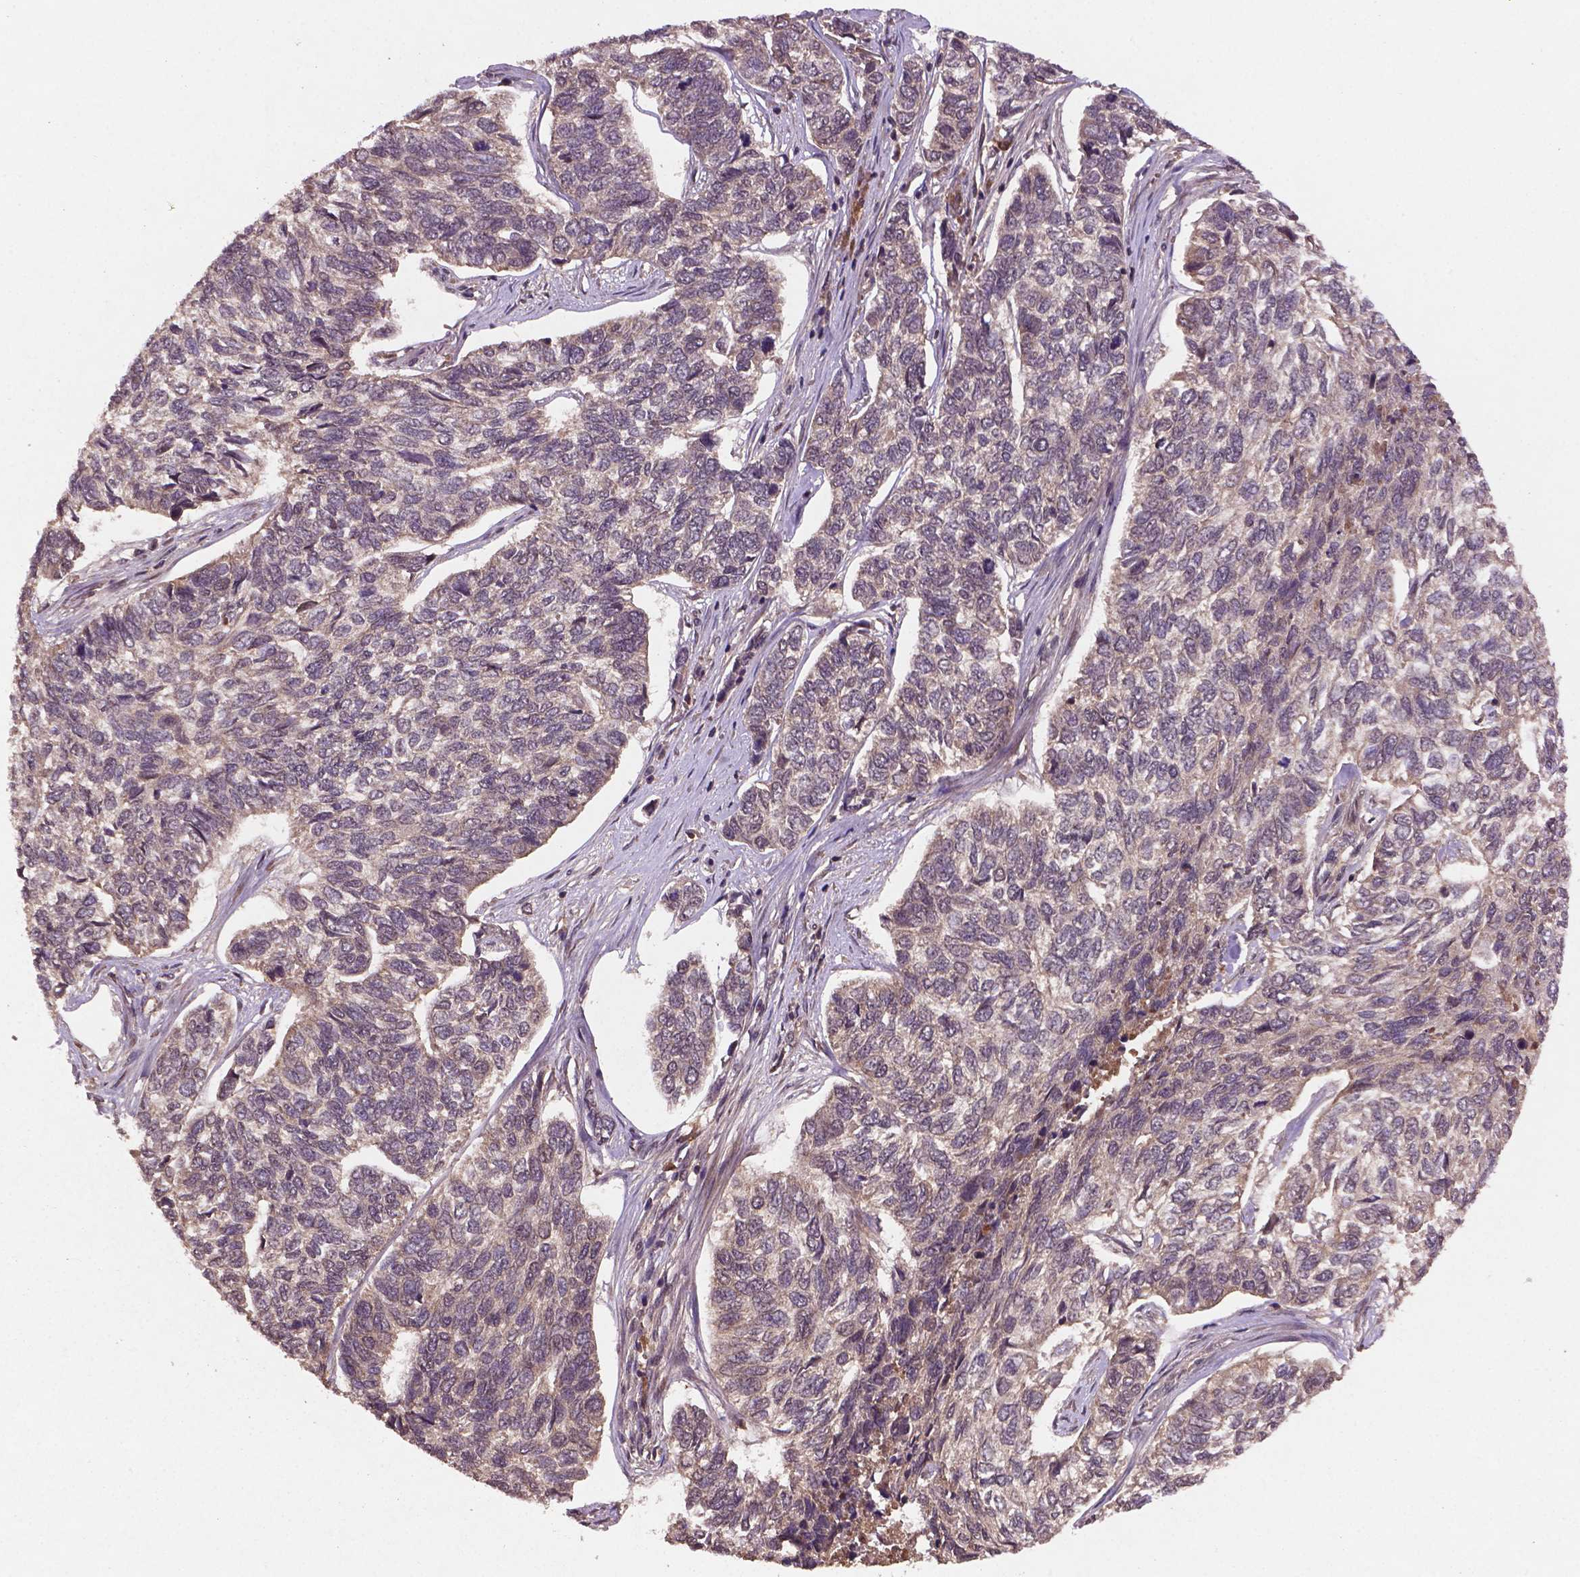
{"staining": {"intensity": "weak", "quantity": "<25%", "location": "cytoplasmic/membranous"}, "tissue": "skin cancer", "cell_type": "Tumor cells", "image_type": "cancer", "snomed": [{"axis": "morphology", "description": "Basal cell carcinoma"}, {"axis": "topography", "description": "Skin"}], "caption": "A micrograph of human skin cancer is negative for staining in tumor cells.", "gene": "NIPAL2", "patient": {"sex": "female", "age": 65}}